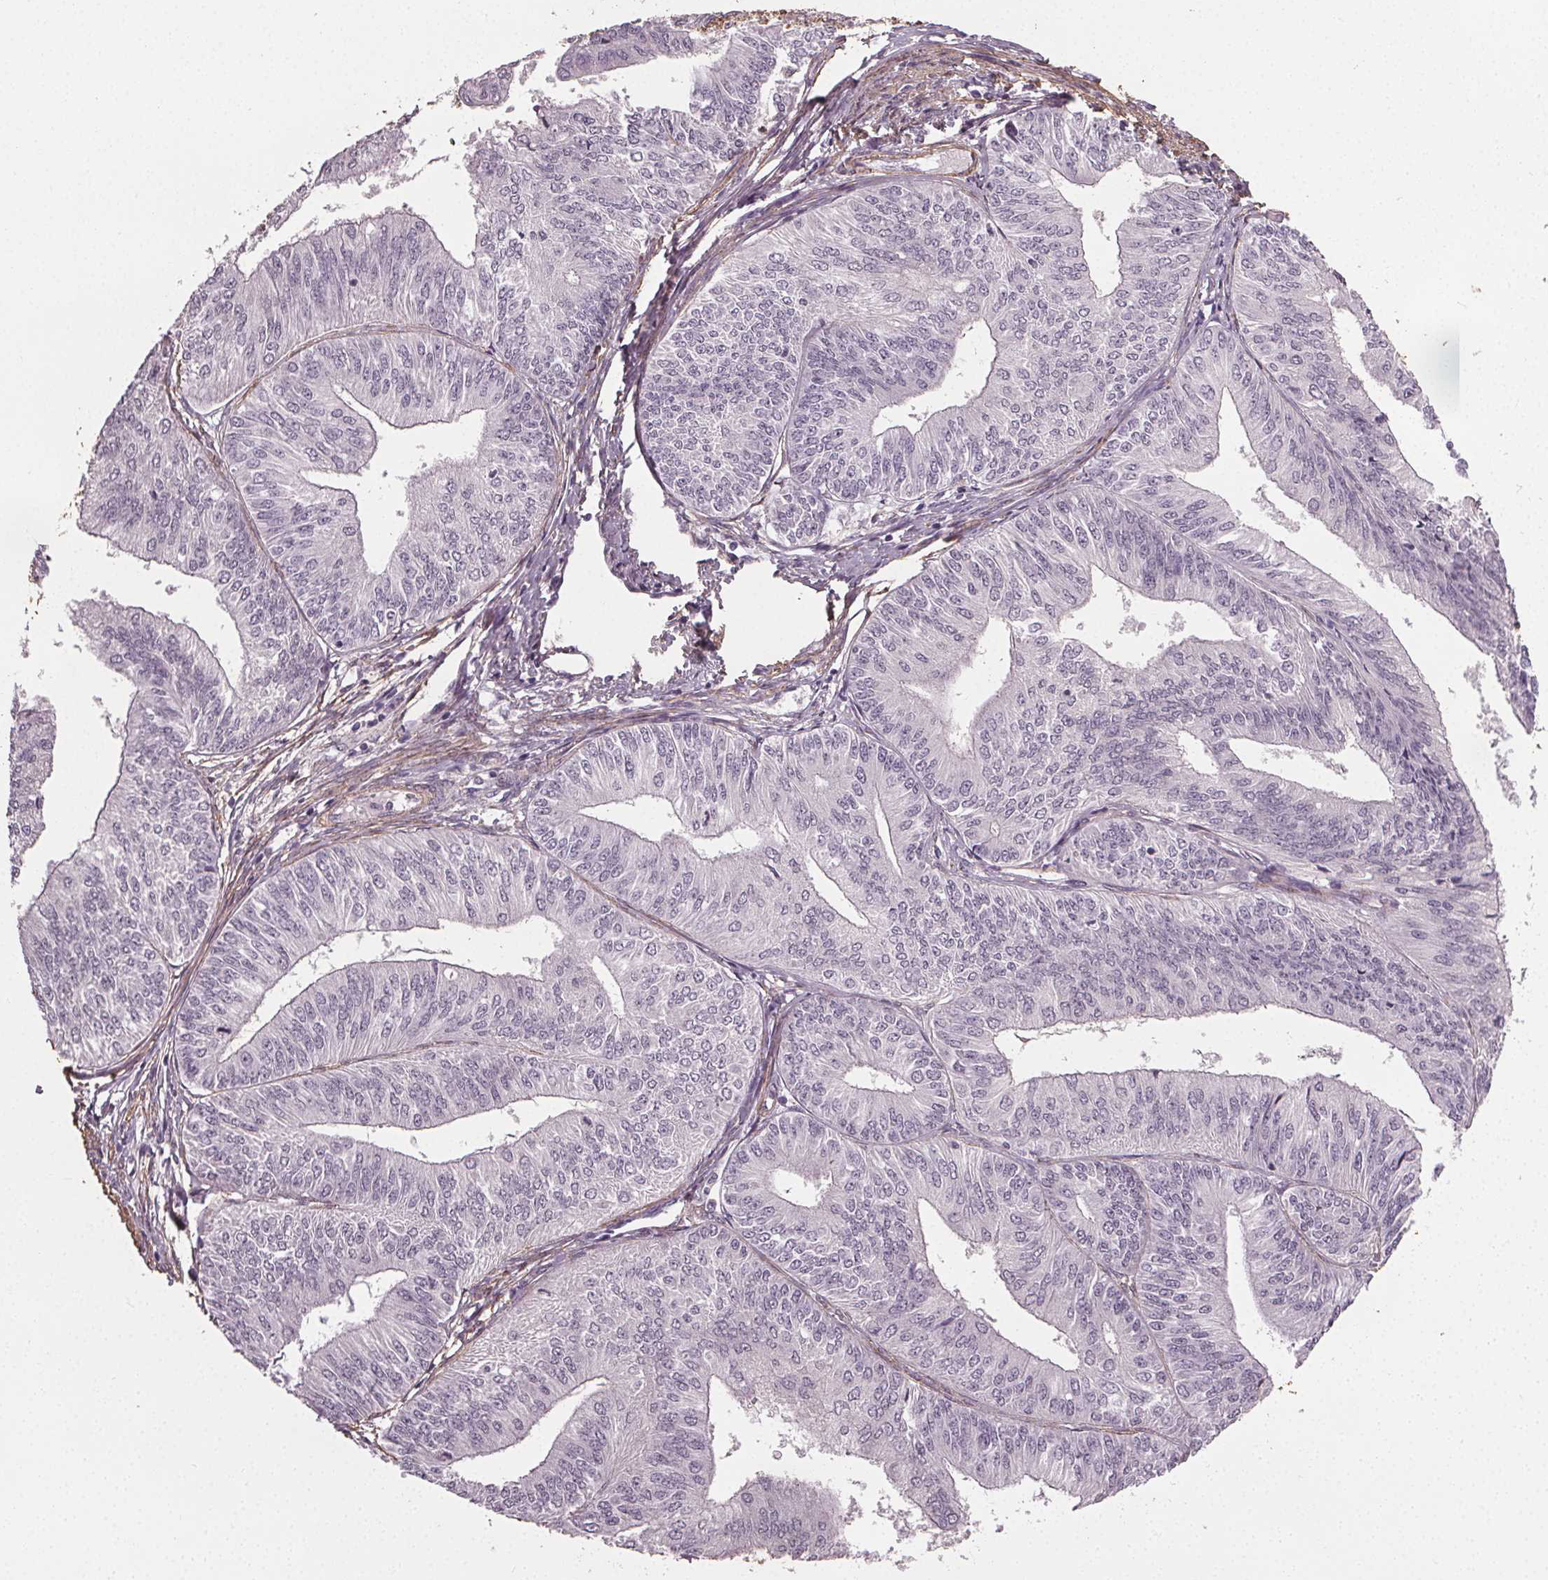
{"staining": {"intensity": "negative", "quantity": "none", "location": "none"}, "tissue": "endometrial cancer", "cell_type": "Tumor cells", "image_type": "cancer", "snomed": [{"axis": "morphology", "description": "Adenocarcinoma, NOS"}, {"axis": "topography", "description": "Endometrium"}], "caption": "Tumor cells show no significant protein expression in endometrial adenocarcinoma.", "gene": "PKP1", "patient": {"sex": "female", "age": 58}}